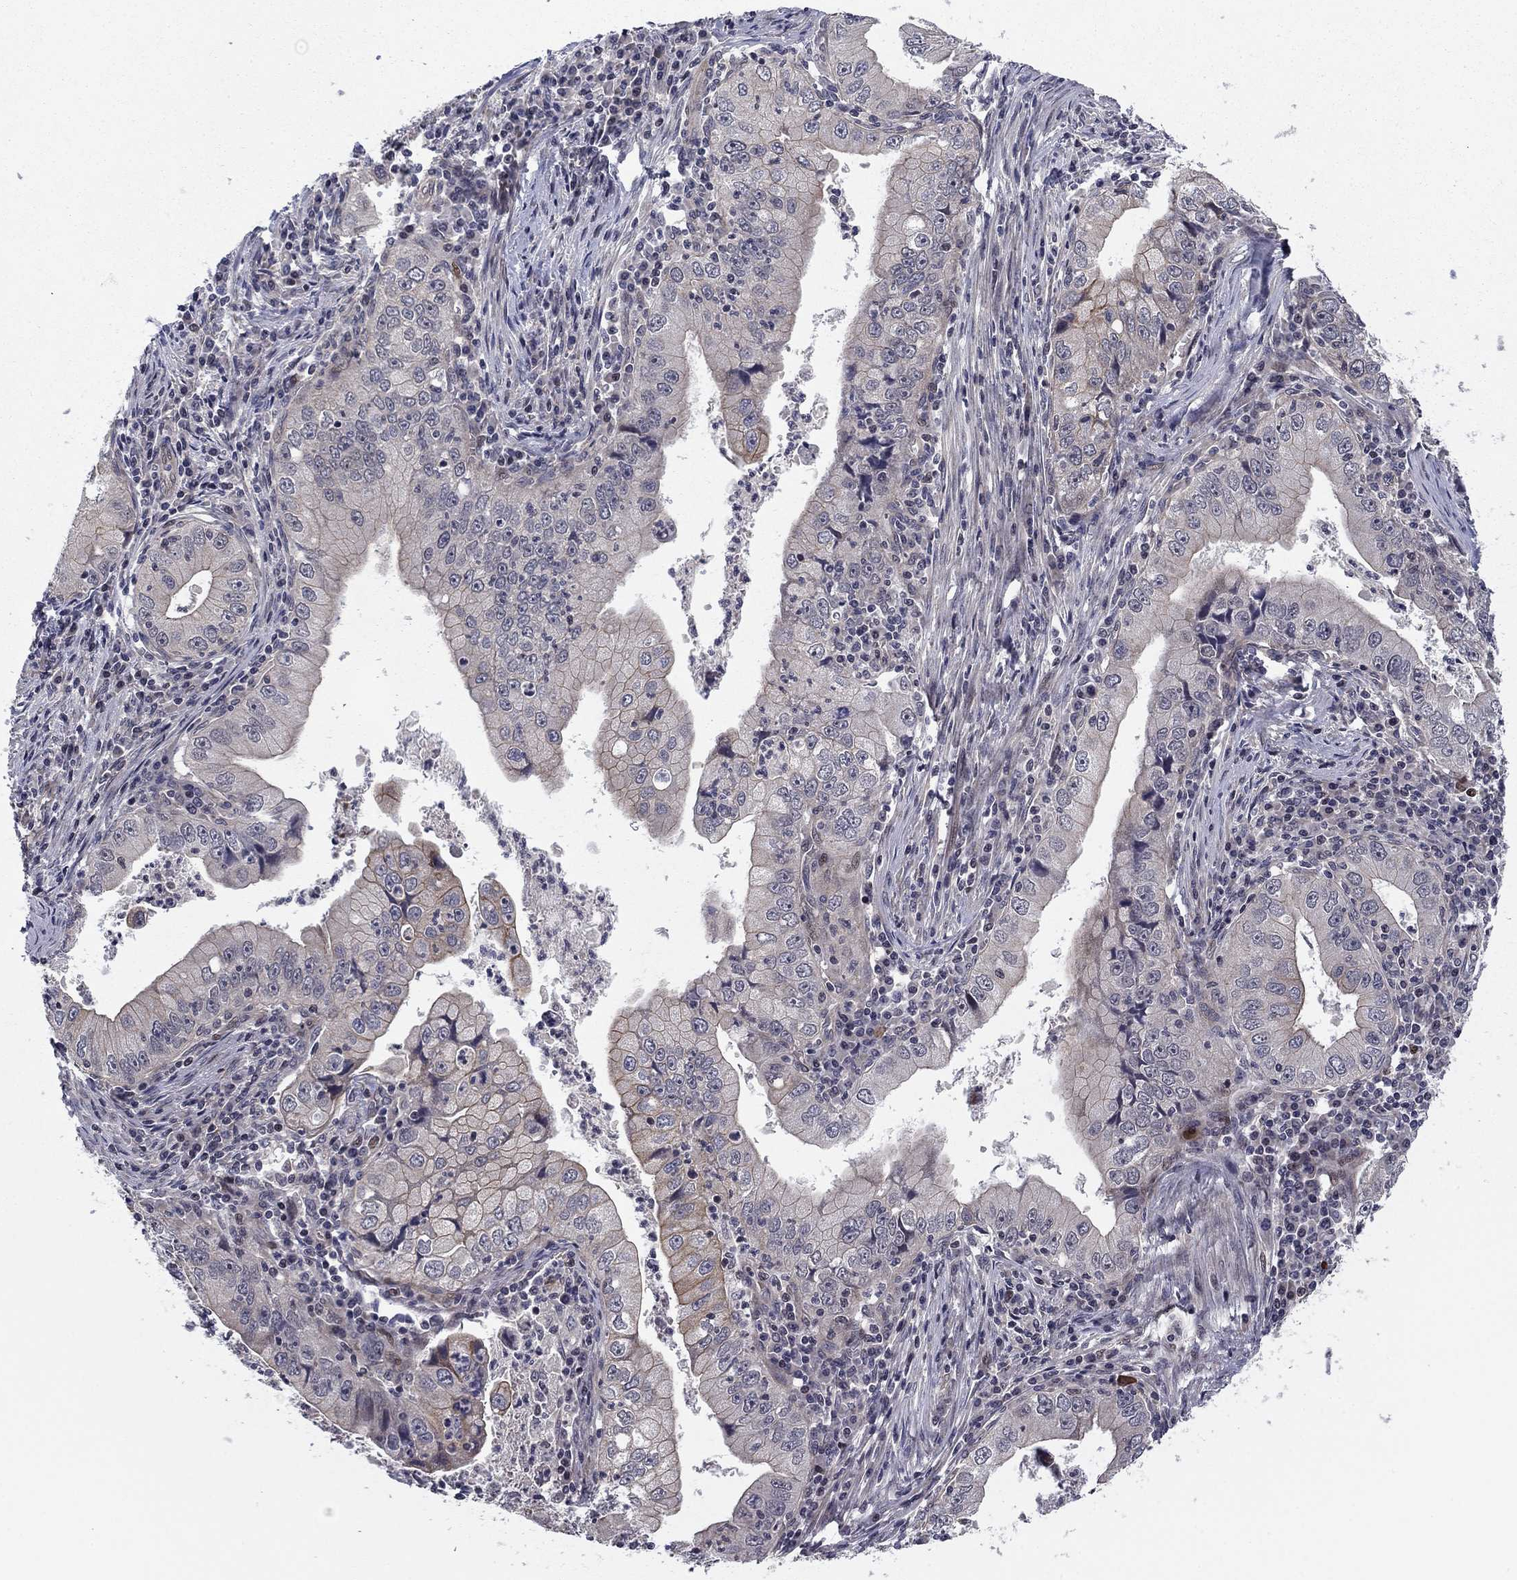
{"staining": {"intensity": "moderate", "quantity": "<25%", "location": "cytoplasmic/membranous"}, "tissue": "stomach cancer", "cell_type": "Tumor cells", "image_type": "cancer", "snomed": [{"axis": "morphology", "description": "Adenocarcinoma, NOS"}, {"axis": "topography", "description": "Stomach"}], "caption": "The immunohistochemical stain labels moderate cytoplasmic/membranous staining in tumor cells of stomach cancer (adenocarcinoma) tissue.", "gene": "BCL11A", "patient": {"sex": "male", "age": 76}}